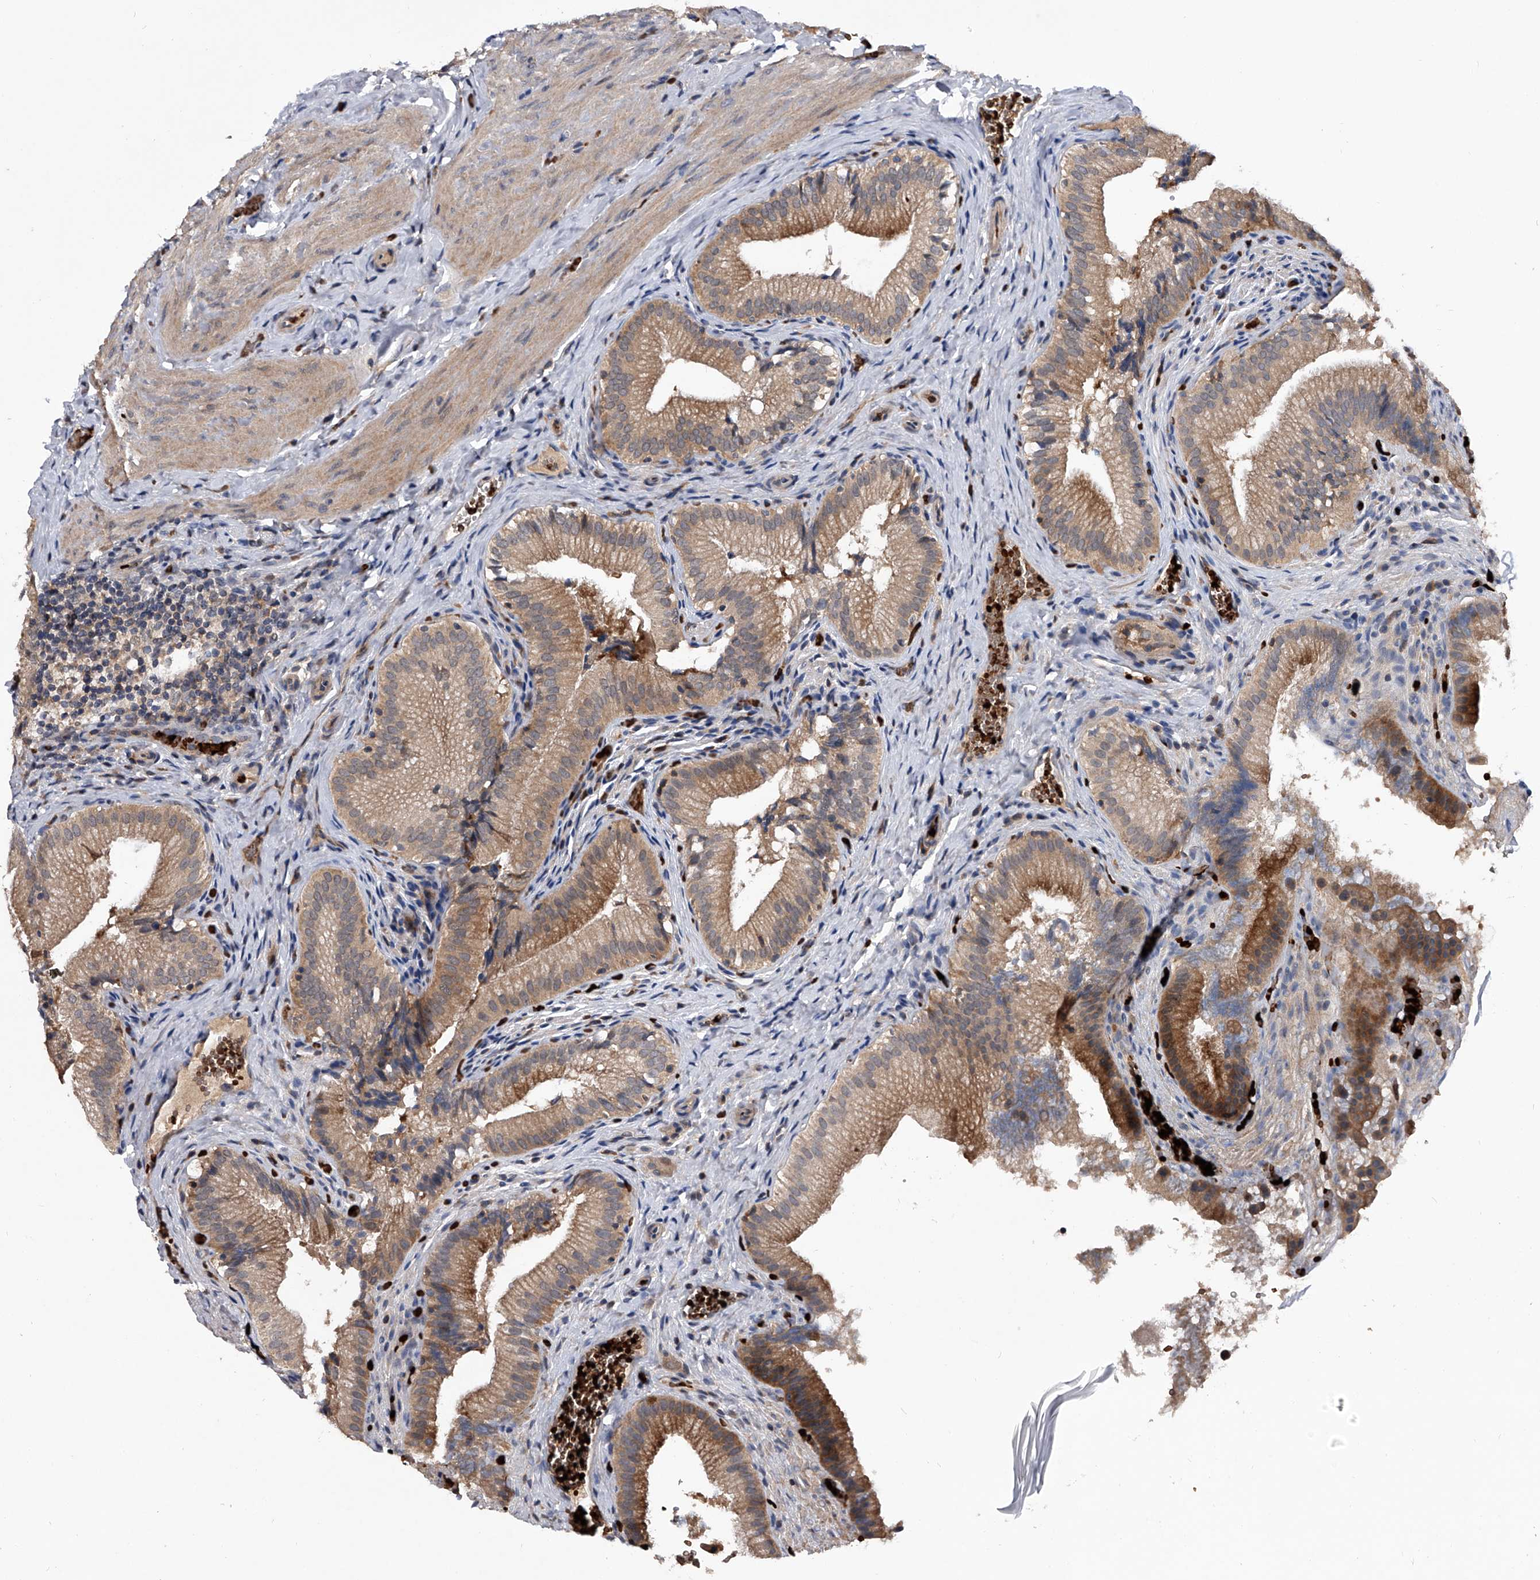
{"staining": {"intensity": "moderate", "quantity": ">75%", "location": "cytoplasmic/membranous"}, "tissue": "gallbladder", "cell_type": "Glandular cells", "image_type": "normal", "snomed": [{"axis": "morphology", "description": "Normal tissue, NOS"}, {"axis": "topography", "description": "Gallbladder"}], "caption": "A brown stain labels moderate cytoplasmic/membranous expression of a protein in glandular cells of benign gallbladder. The protein of interest is stained brown, and the nuclei are stained in blue (DAB IHC with brightfield microscopy, high magnification).", "gene": "ZNF30", "patient": {"sex": "female", "age": 30}}